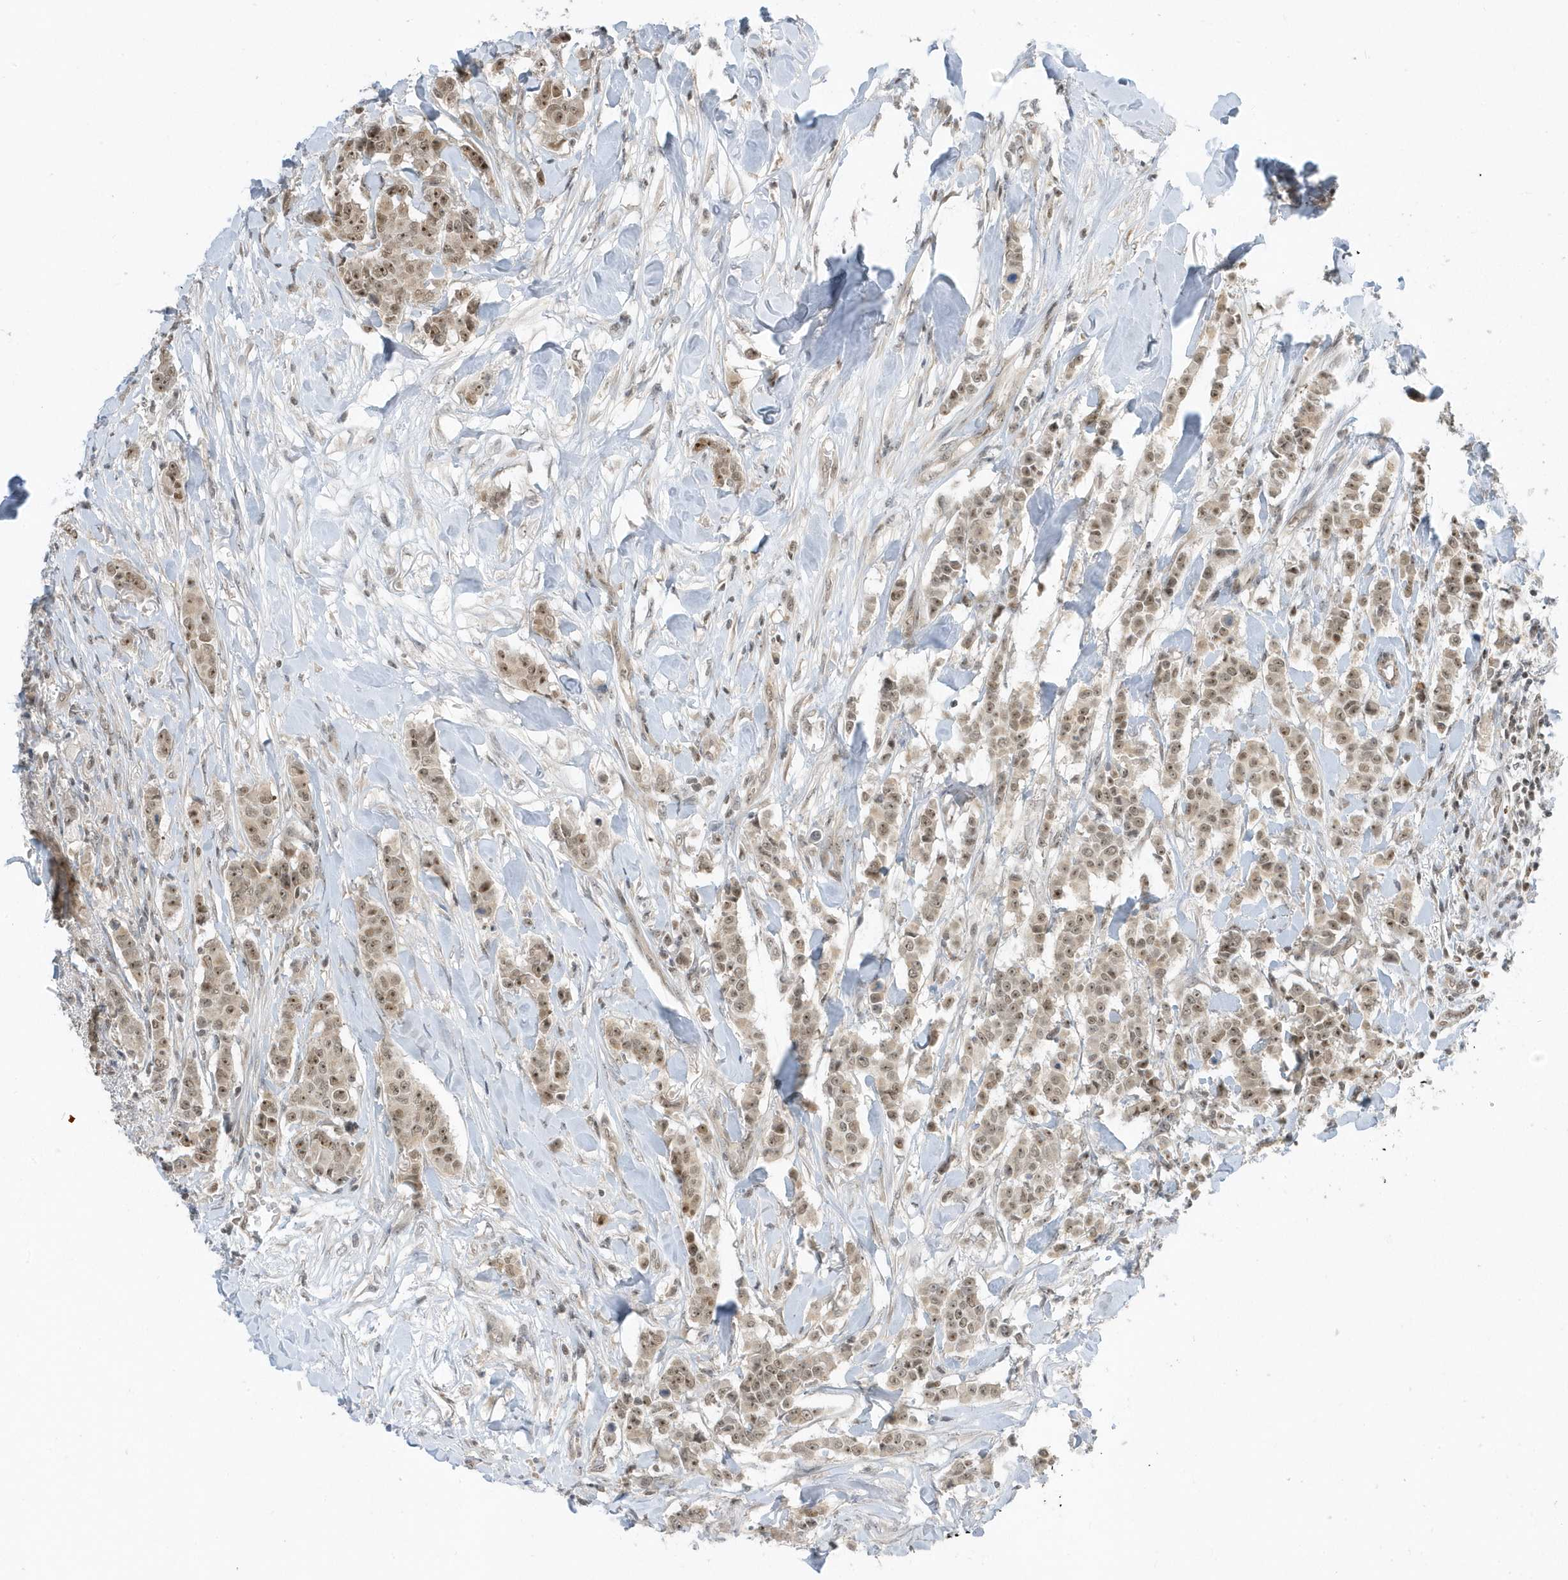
{"staining": {"intensity": "moderate", "quantity": ">75%", "location": "nuclear"}, "tissue": "breast cancer", "cell_type": "Tumor cells", "image_type": "cancer", "snomed": [{"axis": "morphology", "description": "Duct carcinoma"}, {"axis": "topography", "description": "Breast"}], "caption": "This photomicrograph demonstrates invasive ductal carcinoma (breast) stained with immunohistochemistry to label a protein in brown. The nuclear of tumor cells show moderate positivity for the protein. Nuclei are counter-stained blue.", "gene": "ZNF740", "patient": {"sex": "female", "age": 40}}